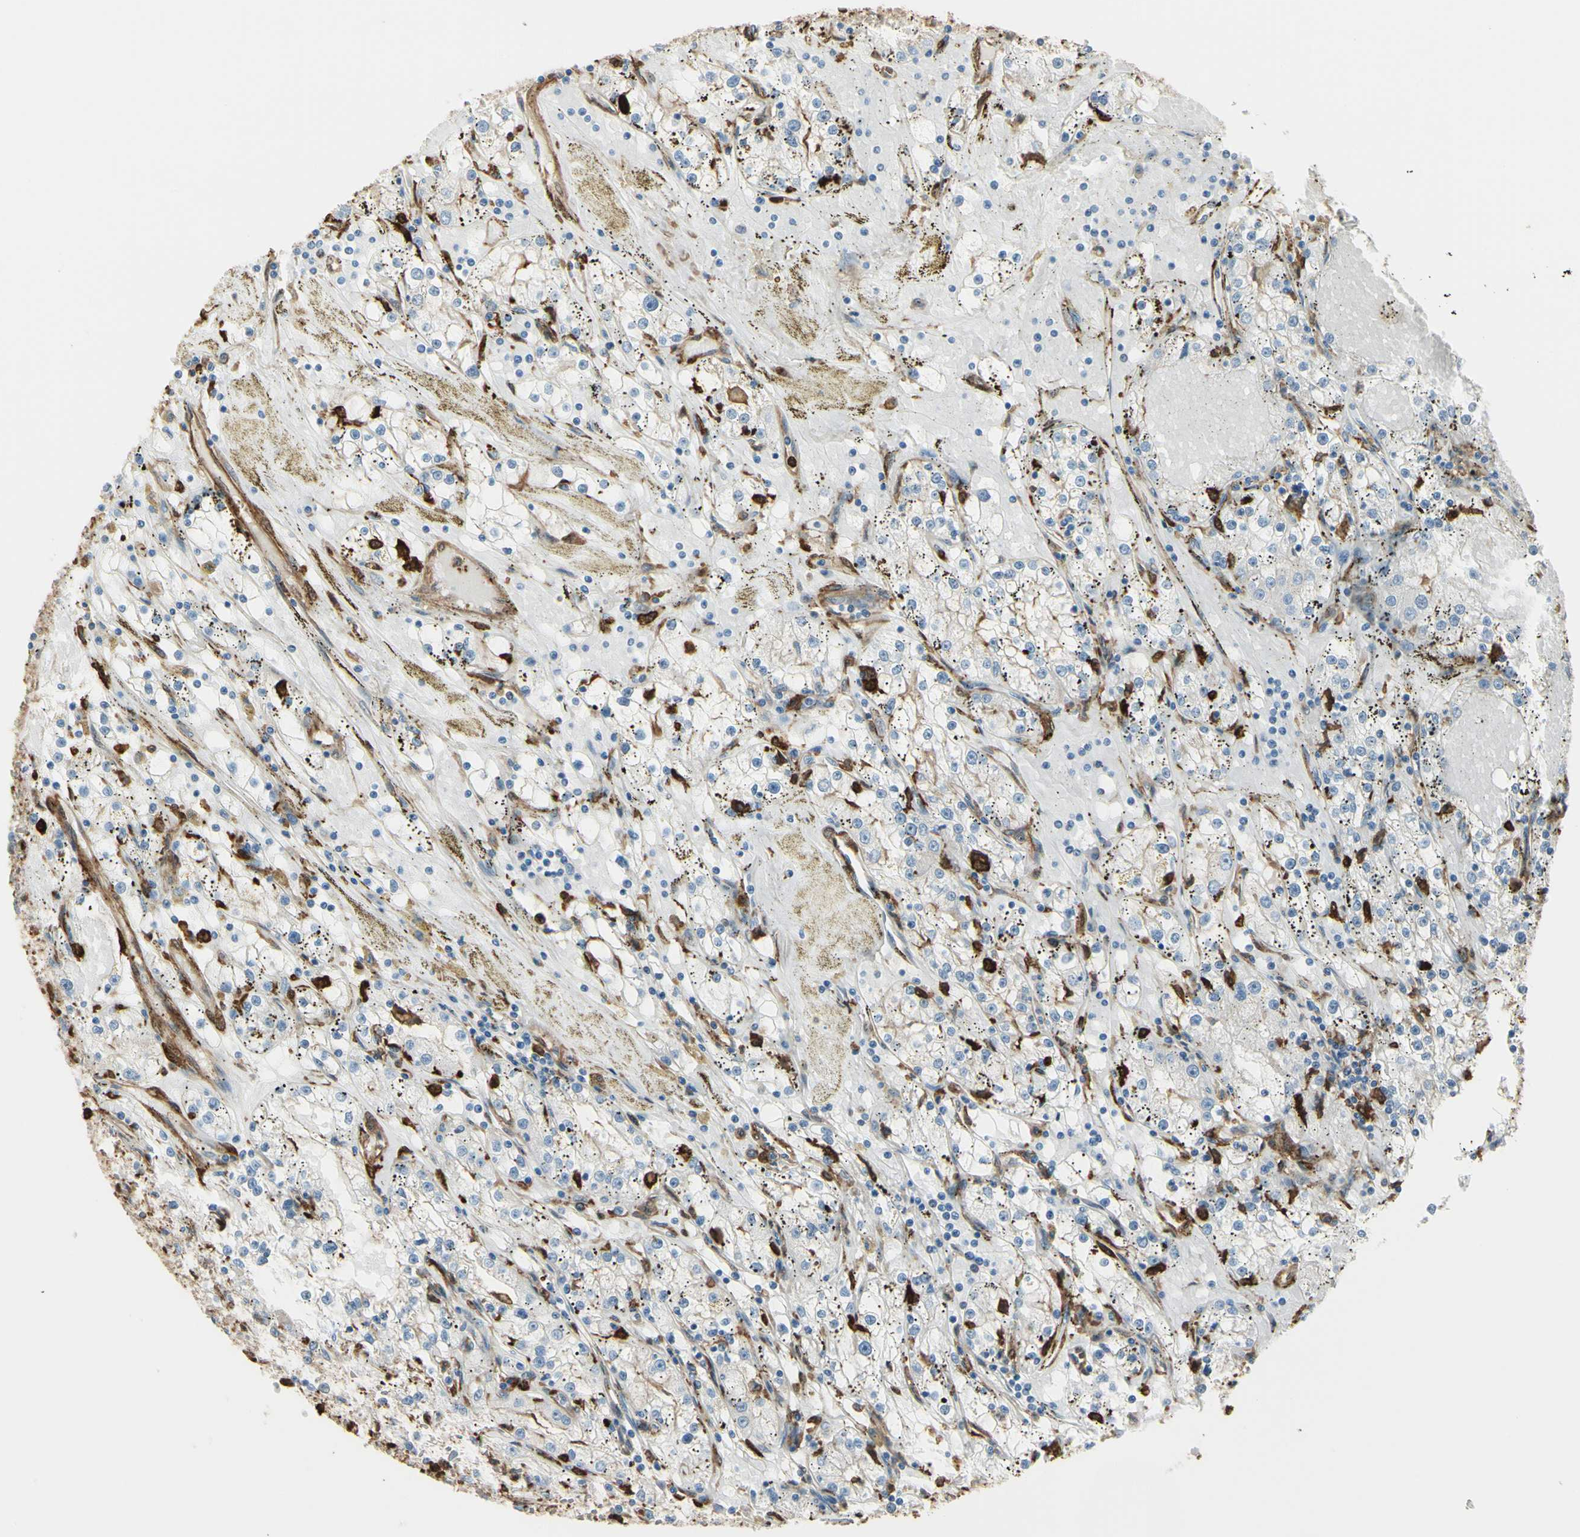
{"staining": {"intensity": "weak", "quantity": "25%-75%", "location": "cytoplasmic/membranous"}, "tissue": "renal cancer", "cell_type": "Tumor cells", "image_type": "cancer", "snomed": [{"axis": "morphology", "description": "Adenocarcinoma, NOS"}, {"axis": "topography", "description": "Kidney"}], "caption": "The immunohistochemical stain highlights weak cytoplasmic/membranous expression in tumor cells of renal cancer tissue.", "gene": "GSN", "patient": {"sex": "male", "age": 56}}